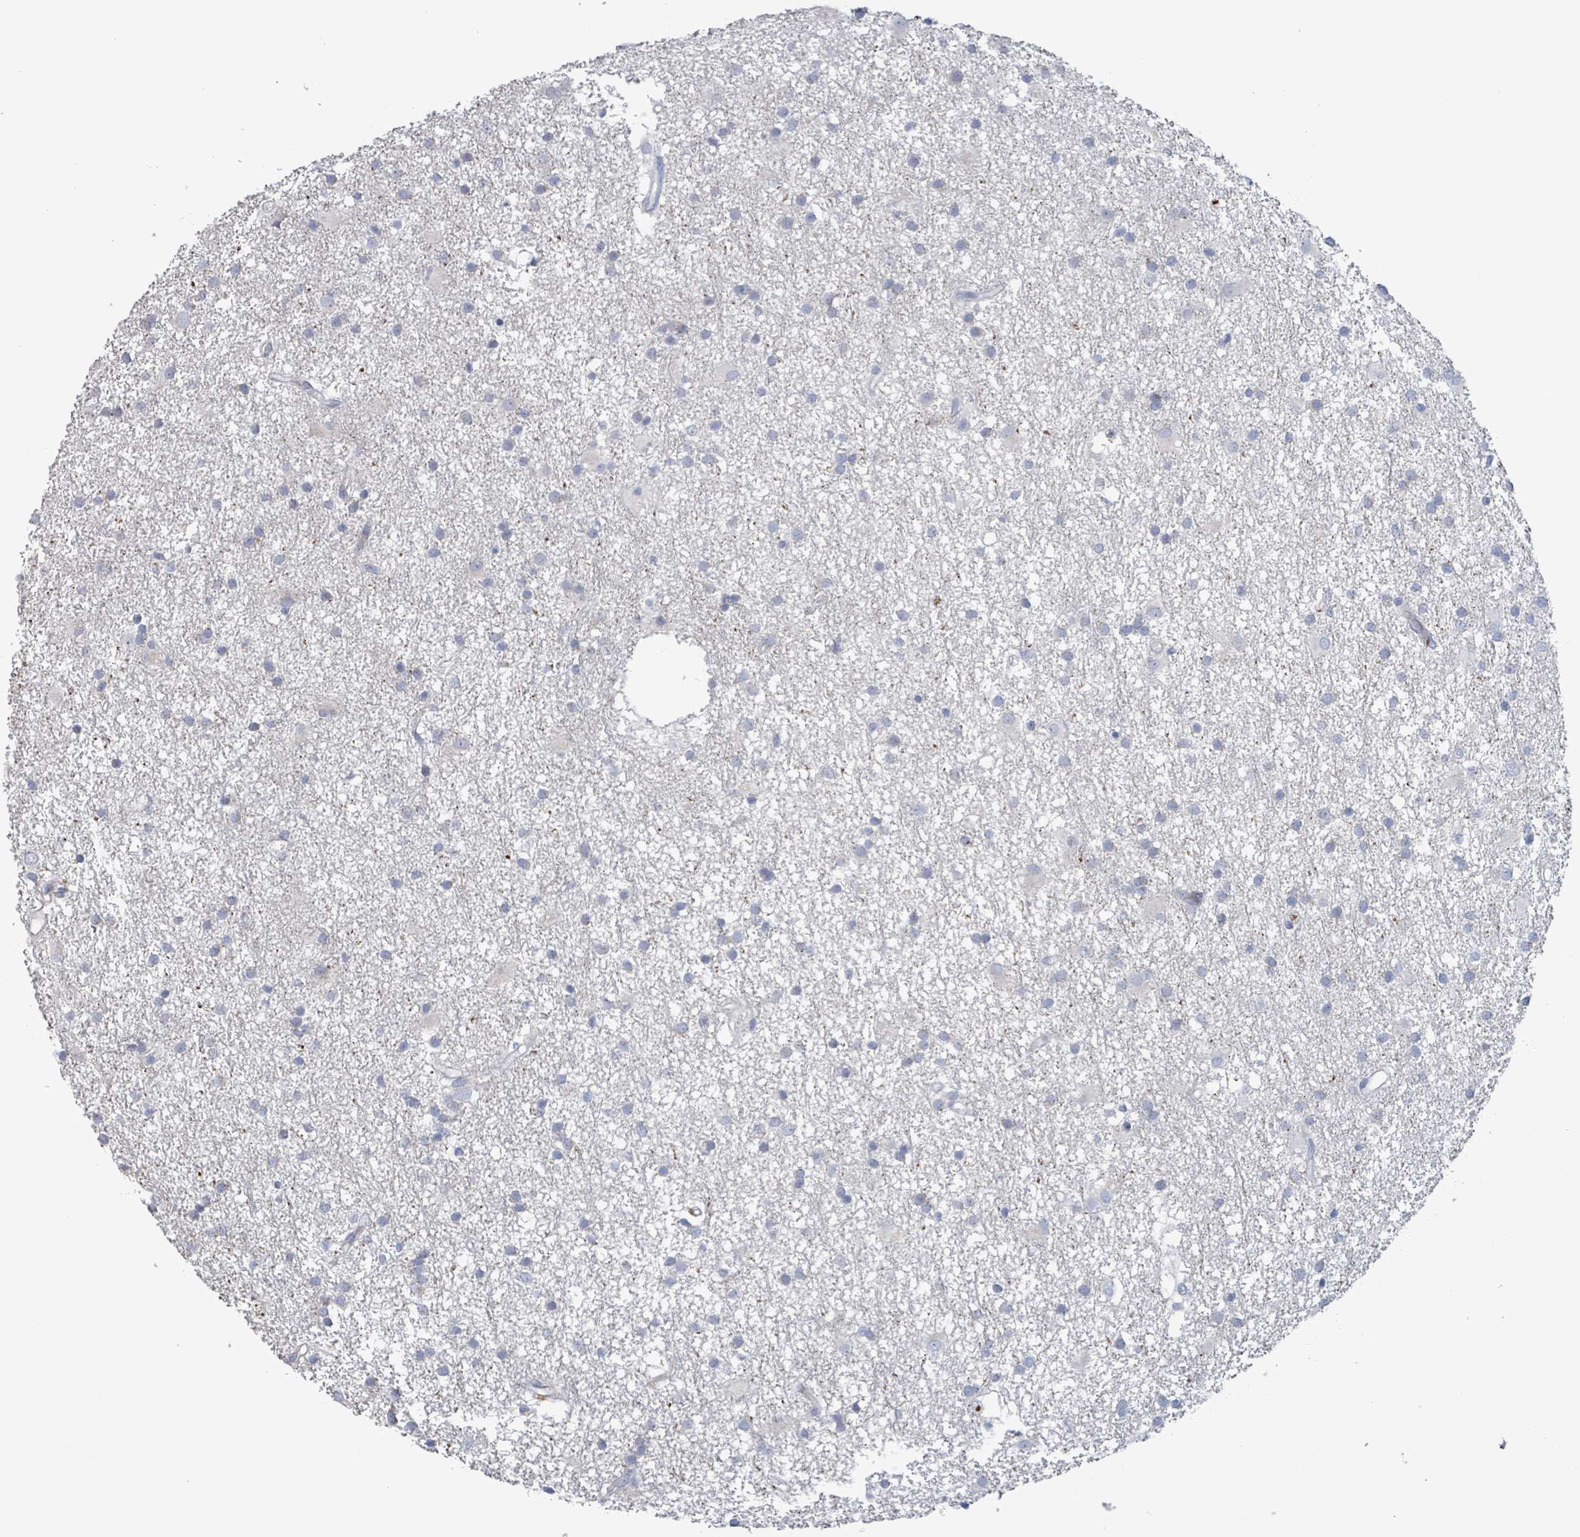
{"staining": {"intensity": "negative", "quantity": "none", "location": "none"}, "tissue": "glioma", "cell_type": "Tumor cells", "image_type": "cancer", "snomed": [{"axis": "morphology", "description": "Glioma, malignant, High grade"}, {"axis": "topography", "description": "Brain"}], "caption": "This is an immunohistochemistry image of human malignant glioma (high-grade). There is no staining in tumor cells.", "gene": "PKLR", "patient": {"sex": "male", "age": 77}}